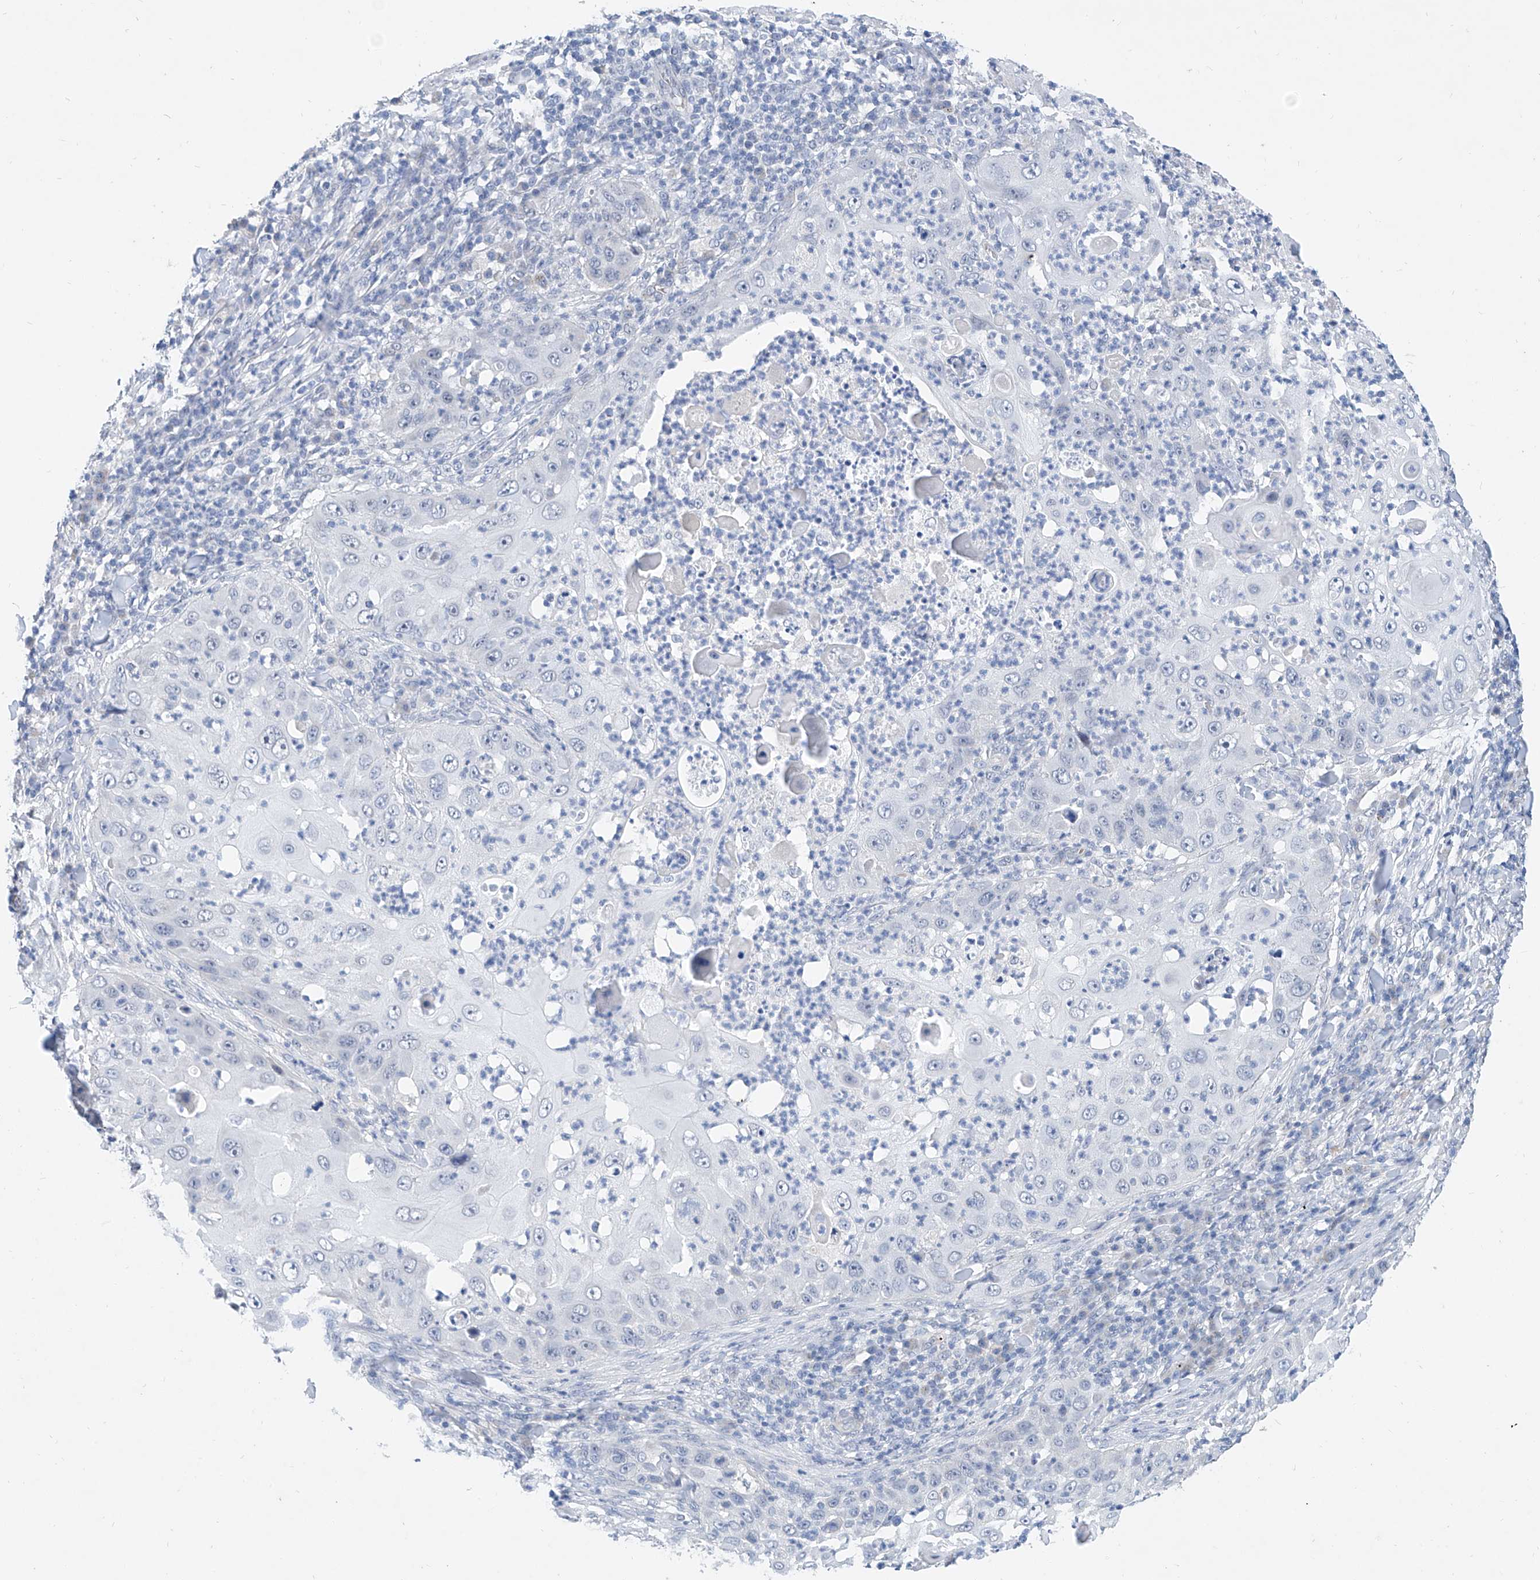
{"staining": {"intensity": "negative", "quantity": "none", "location": "none"}, "tissue": "skin cancer", "cell_type": "Tumor cells", "image_type": "cancer", "snomed": [{"axis": "morphology", "description": "Squamous cell carcinoma, NOS"}, {"axis": "topography", "description": "Skin"}], "caption": "IHC micrograph of human skin cancer (squamous cell carcinoma) stained for a protein (brown), which shows no staining in tumor cells.", "gene": "BPTF", "patient": {"sex": "female", "age": 44}}